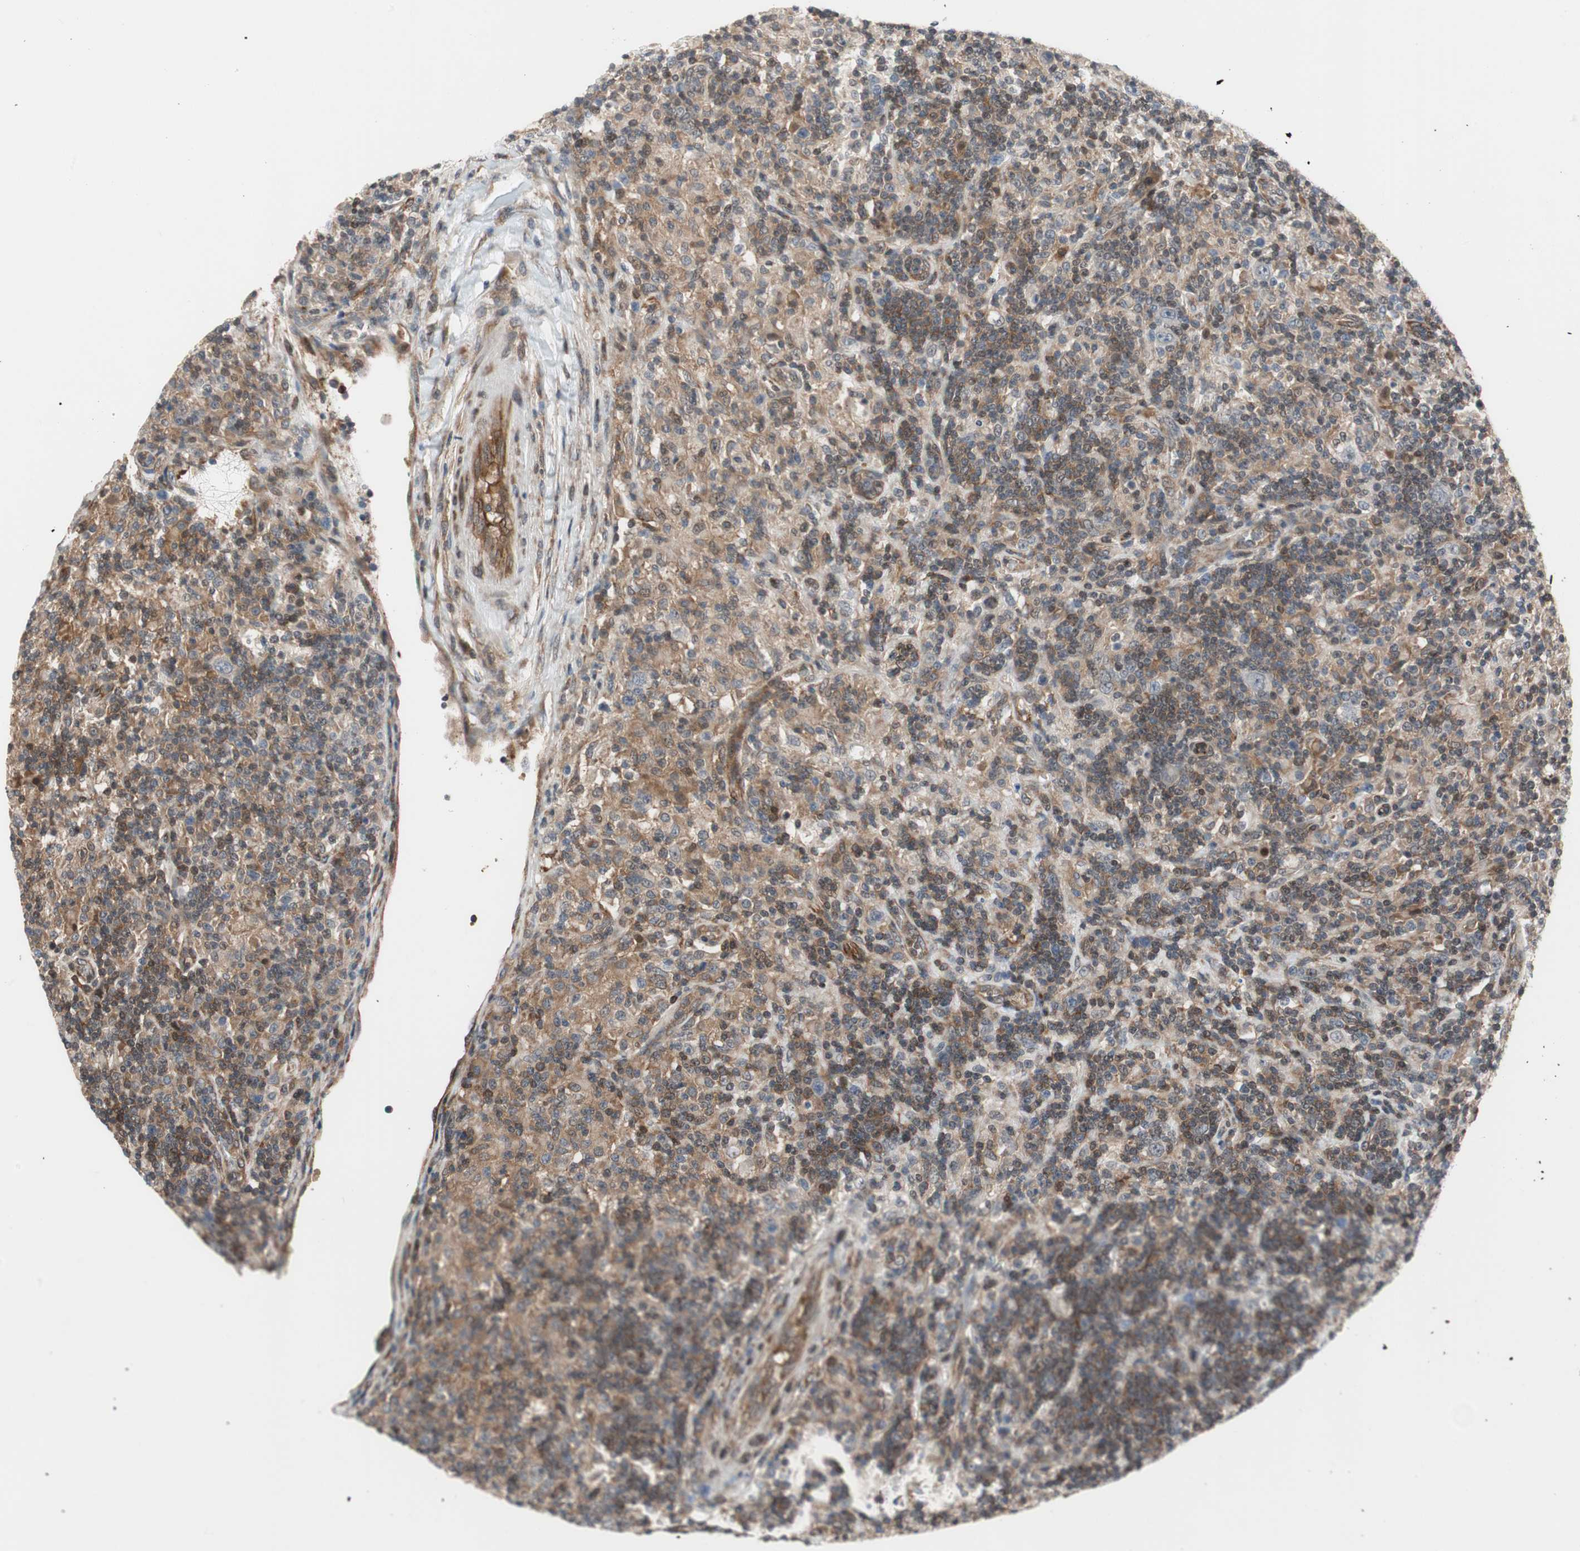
{"staining": {"intensity": "moderate", "quantity": "25%-75%", "location": "cytoplasmic/membranous"}, "tissue": "lymphoma", "cell_type": "Tumor cells", "image_type": "cancer", "snomed": [{"axis": "morphology", "description": "Hodgkin's disease, NOS"}, {"axis": "topography", "description": "Lymph node"}], "caption": "IHC staining of lymphoma, which displays medium levels of moderate cytoplasmic/membranous expression in about 25%-75% of tumor cells indicating moderate cytoplasmic/membranous protein expression. The staining was performed using DAB (brown) for protein detection and nuclei were counterstained in hematoxylin (blue).", "gene": "ZNF512B", "patient": {"sex": "male", "age": 70}}